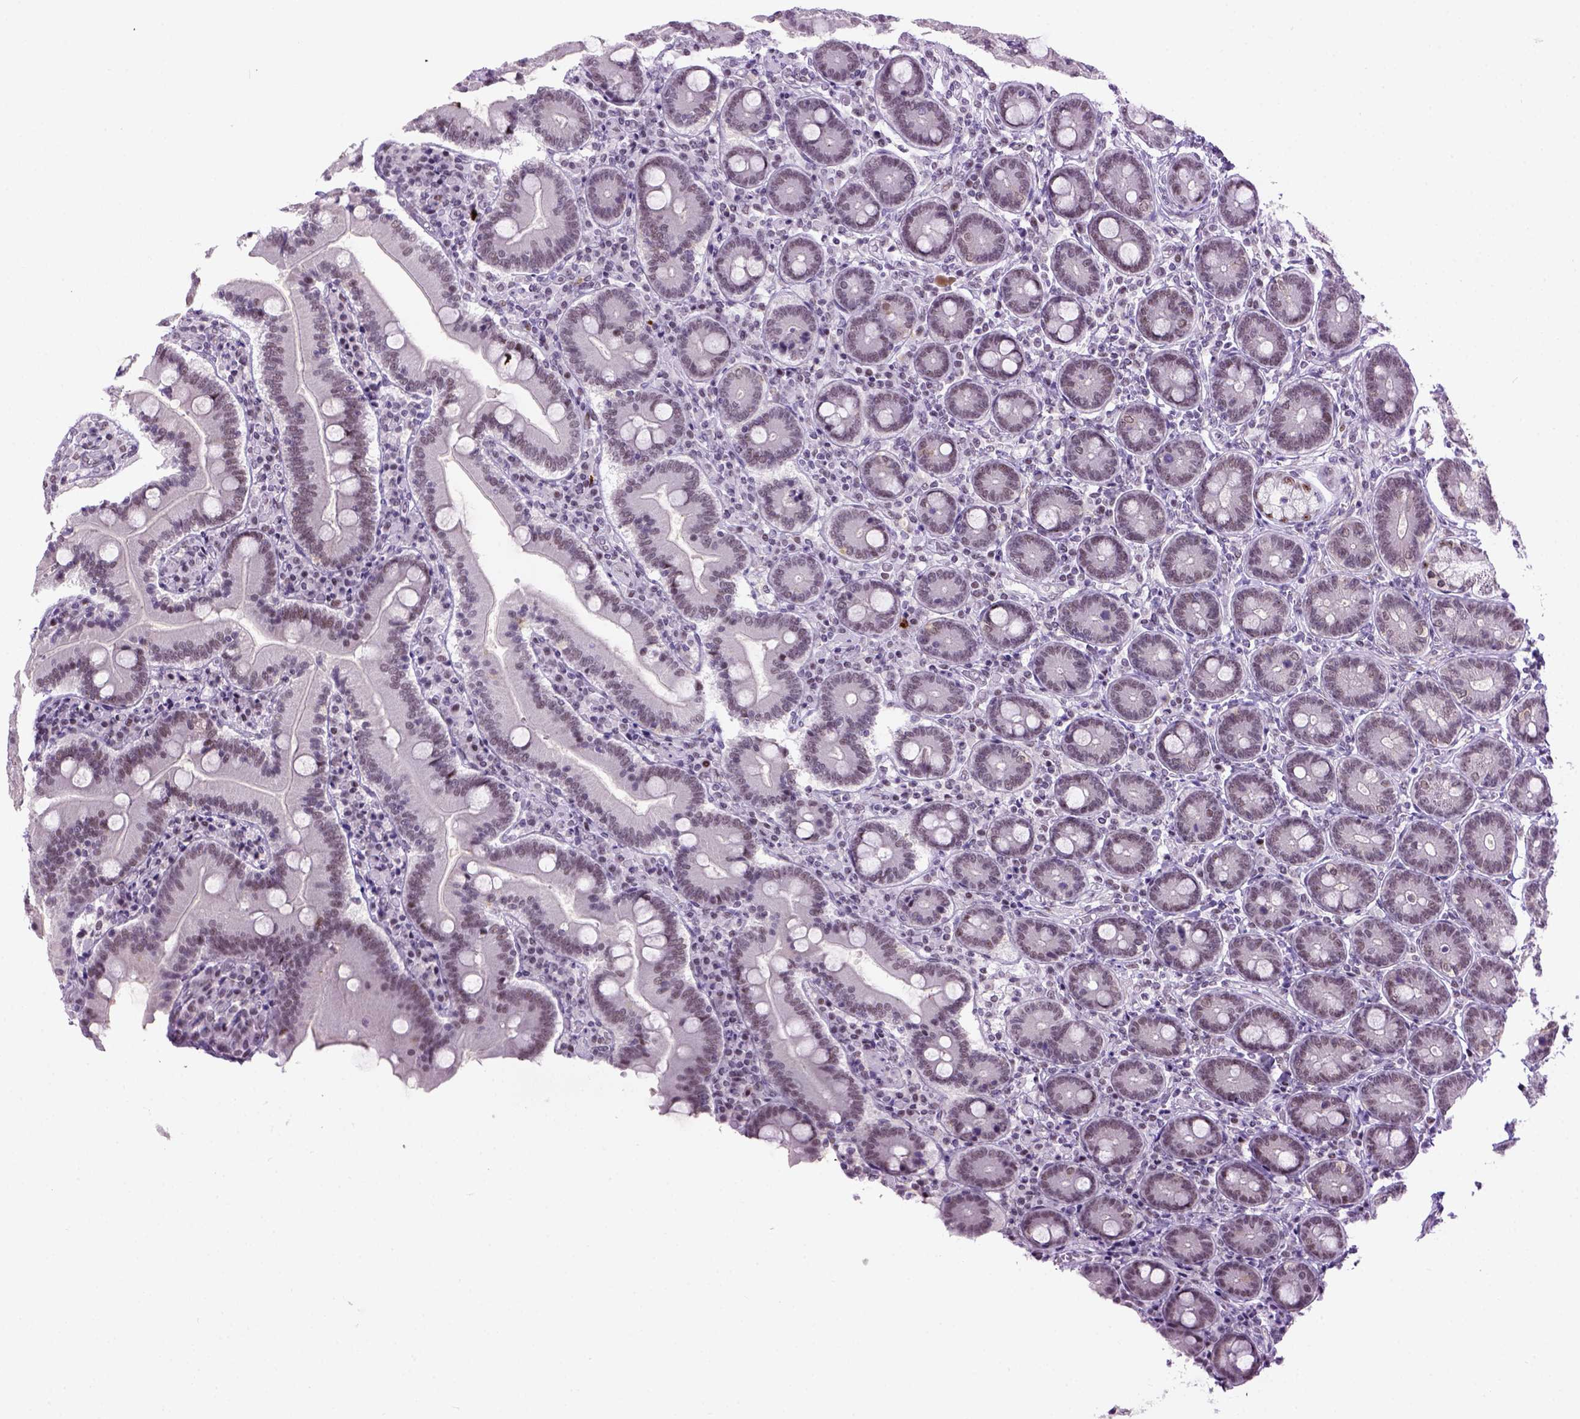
{"staining": {"intensity": "moderate", "quantity": "<25%", "location": "nuclear"}, "tissue": "duodenum", "cell_type": "Glandular cells", "image_type": "normal", "snomed": [{"axis": "morphology", "description": "Normal tissue, NOS"}, {"axis": "topography", "description": "Duodenum"}], "caption": "Immunohistochemistry photomicrograph of benign human duodenum stained for a protein (brown), which reveals low levels of moderate nuclear staining in about <25% of glandular cells.", "gene": "TBPL1", "patient": {"sex": "female", "age": 62}}